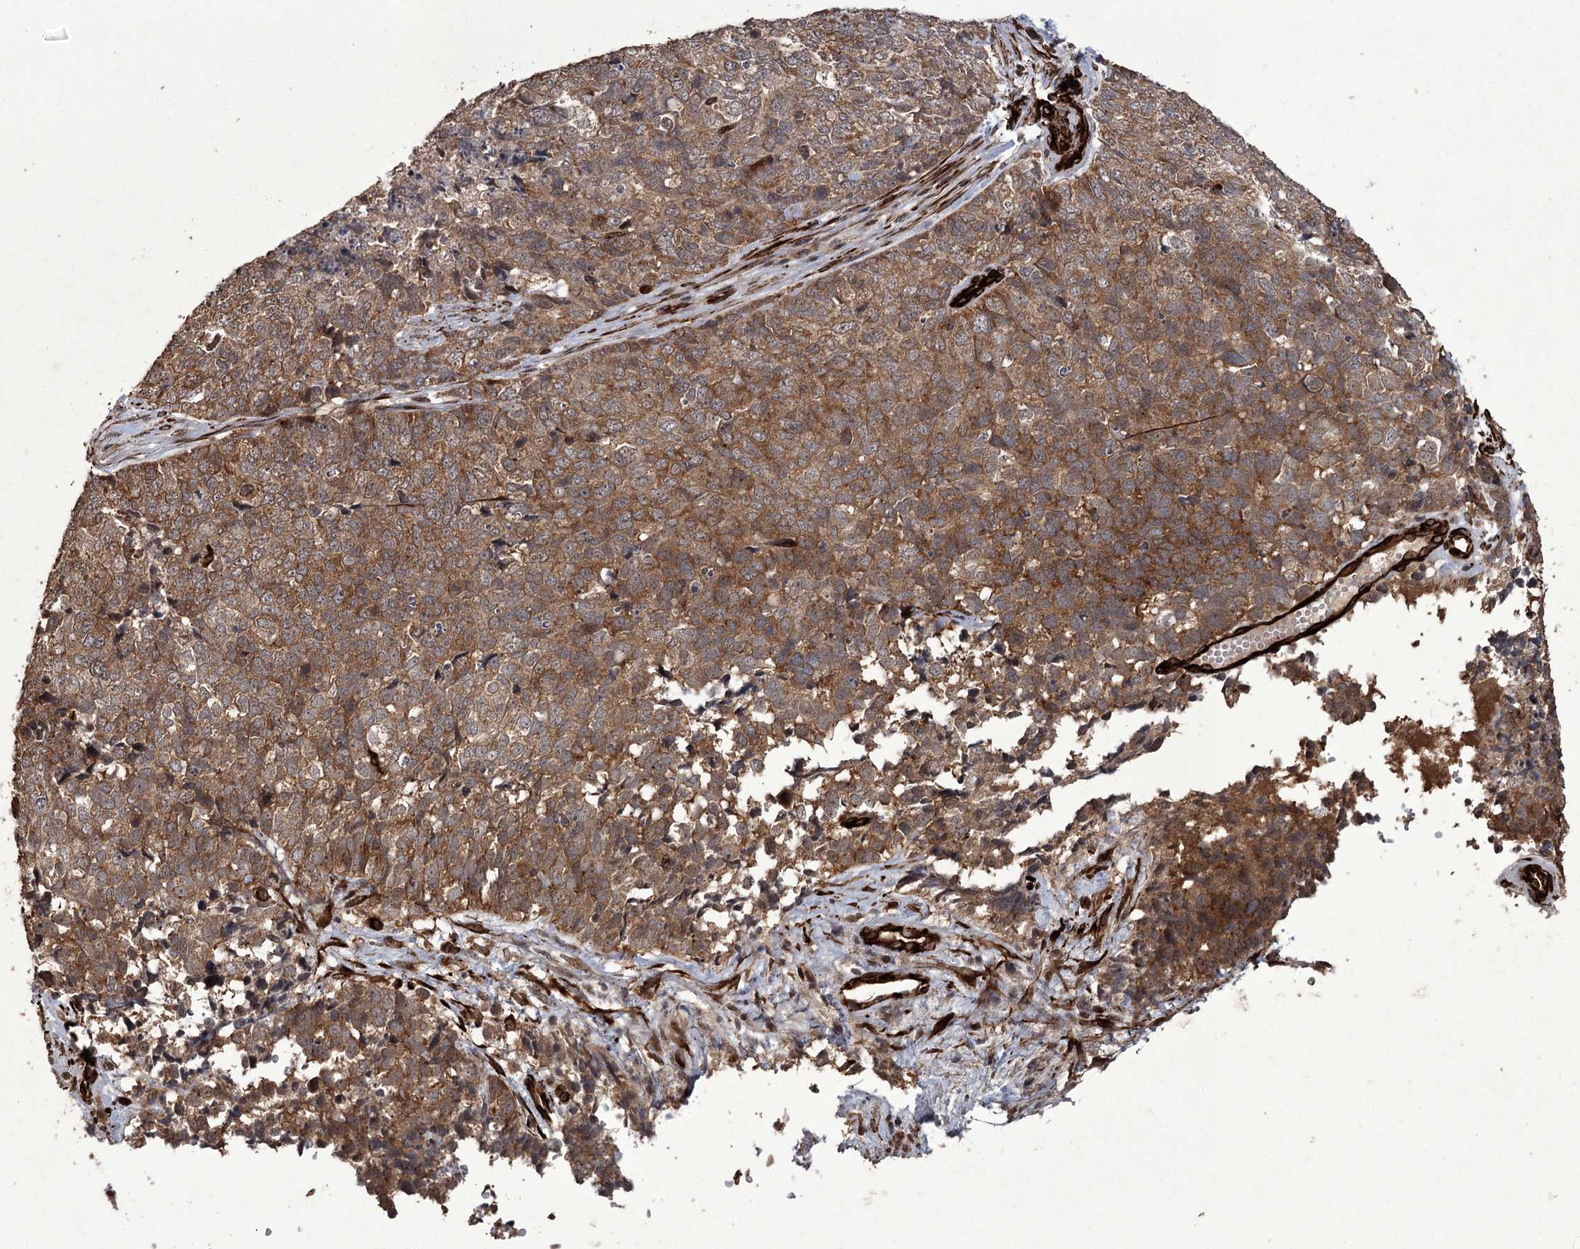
{"staining": {"intensity": "moderate", "quantity": ">75%", "location": "cytoplasmic/membranous"}, "tissue": "cervical cancer", "cell_type": "Tumor cells", "image_type": "cancer", "snomed": [{"axis": "morphology", "description": "Squamous cell carcinoma, NOS"}, {"axis": "topography", "description": "Cervix"}], "caption": "Immunohistochemistry (IHC) (DAB (3,3'-diaminobenzidine)) staining of human cervical cancer (squamous cell carcinoma) reveals moderate cytoplasmic/membranous protein positivity in approximately >75% of tumor cells.", "gene": "RPAP3", "patient": {"sex": "female", "age": 63}}